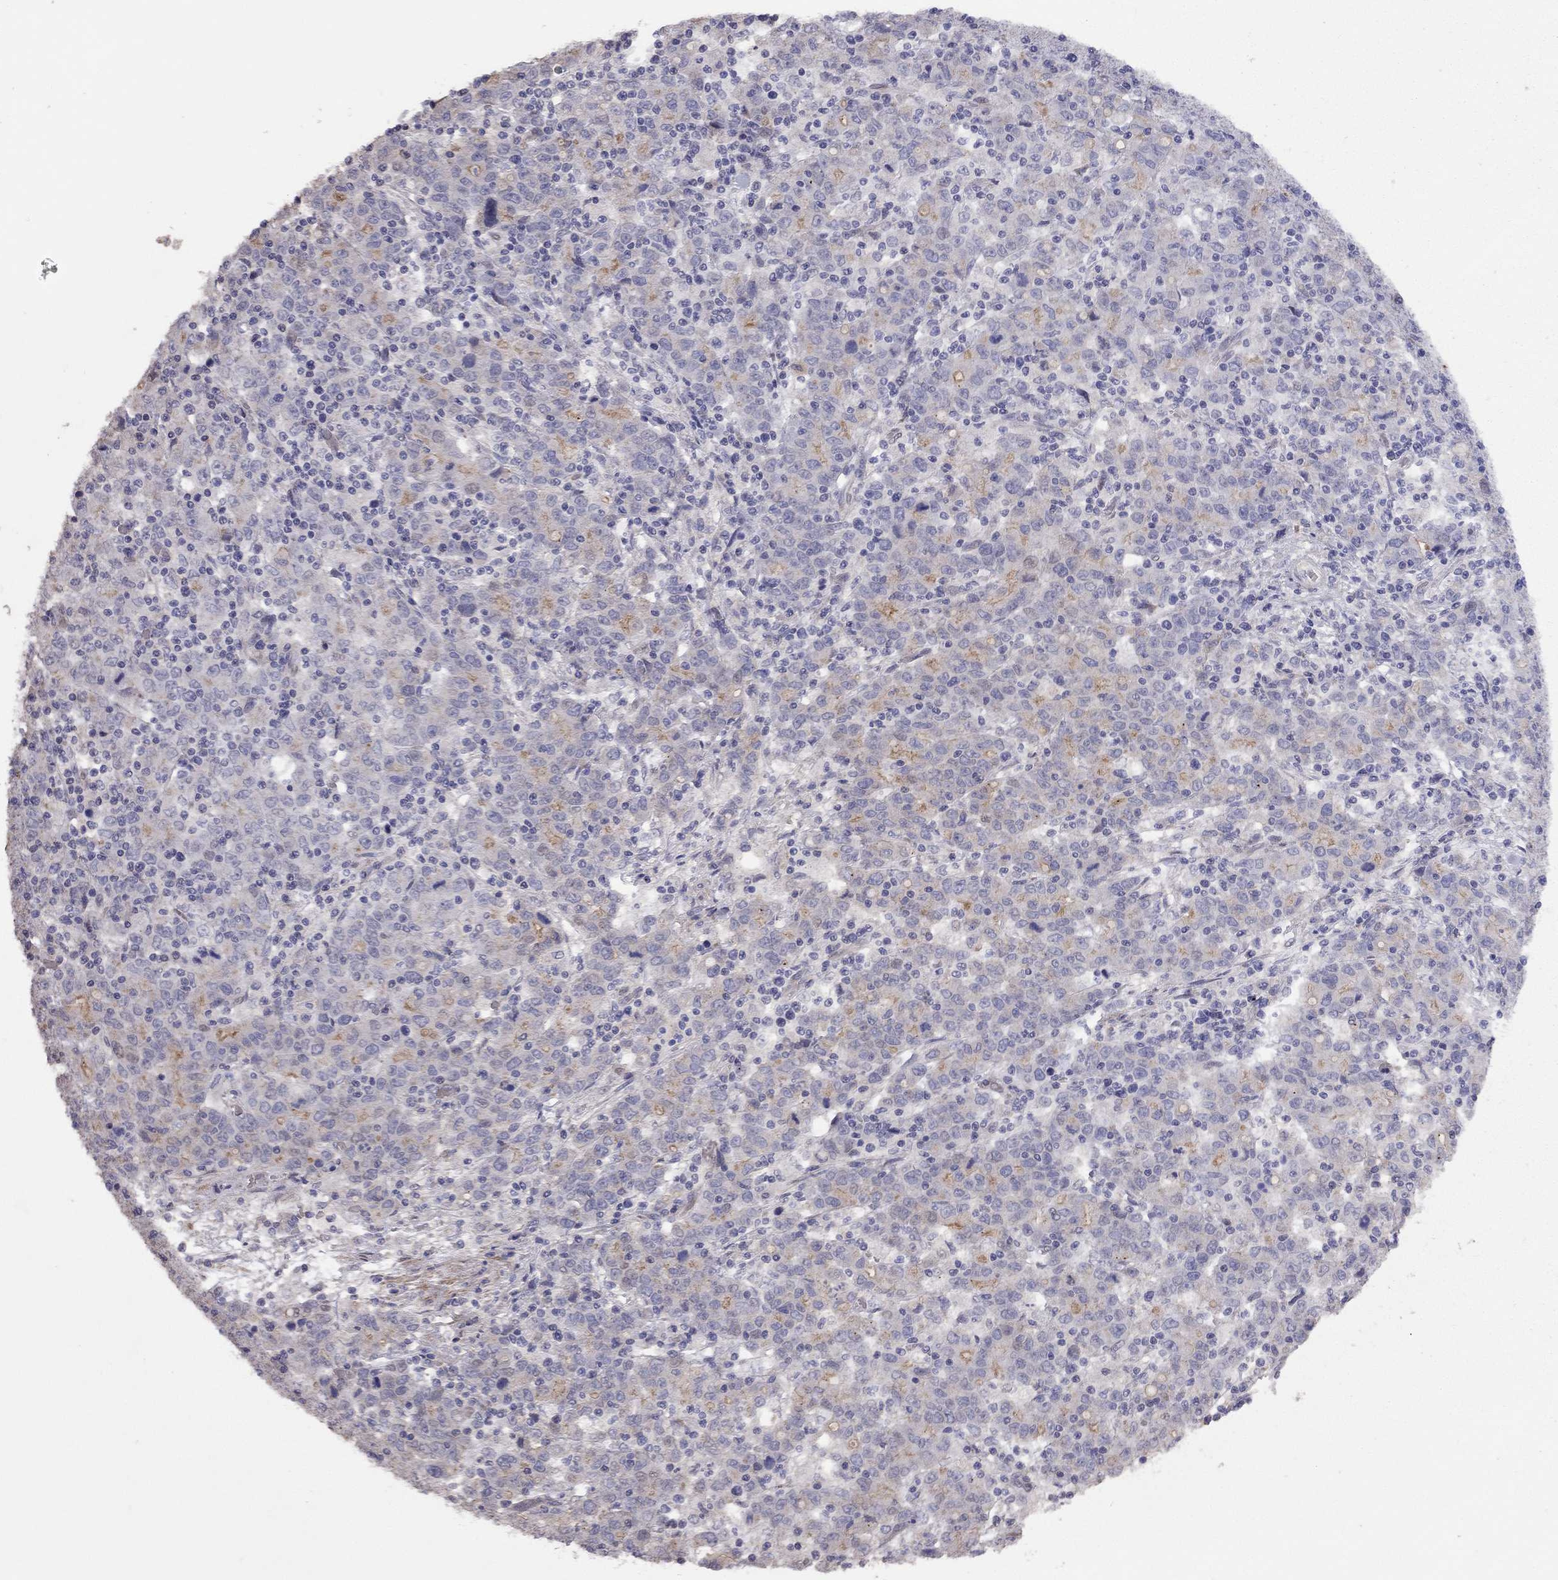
{"staining": {"intensity": "moderate", "quantity": "<25%", "location": "cytoplasmic/membranous"}, "tissue": "stomach cancer", "cell_type": "Tumor cells", "image_type": "cancer", "snomed": [{"axis": "morphology", "description": "Adenocarcinoma, NOS"}, {"axis": "topography", "description": "Stomach, upper"}], "caption": "Adenocarcinoma (stomach) stained with DAB (3,3'-diaminobenzidine) immunohistochemistry (IHC) demonstrates low levels of moderate cytoplasmic/membranous positivity in approximately <25% of tumor cells. Immunohistochemistry (ihc) stains the protein of interest in brown and the nuclei are stained blue.", "gene": "SYTL2", "patient": {"sex": "male", "age": 69}}